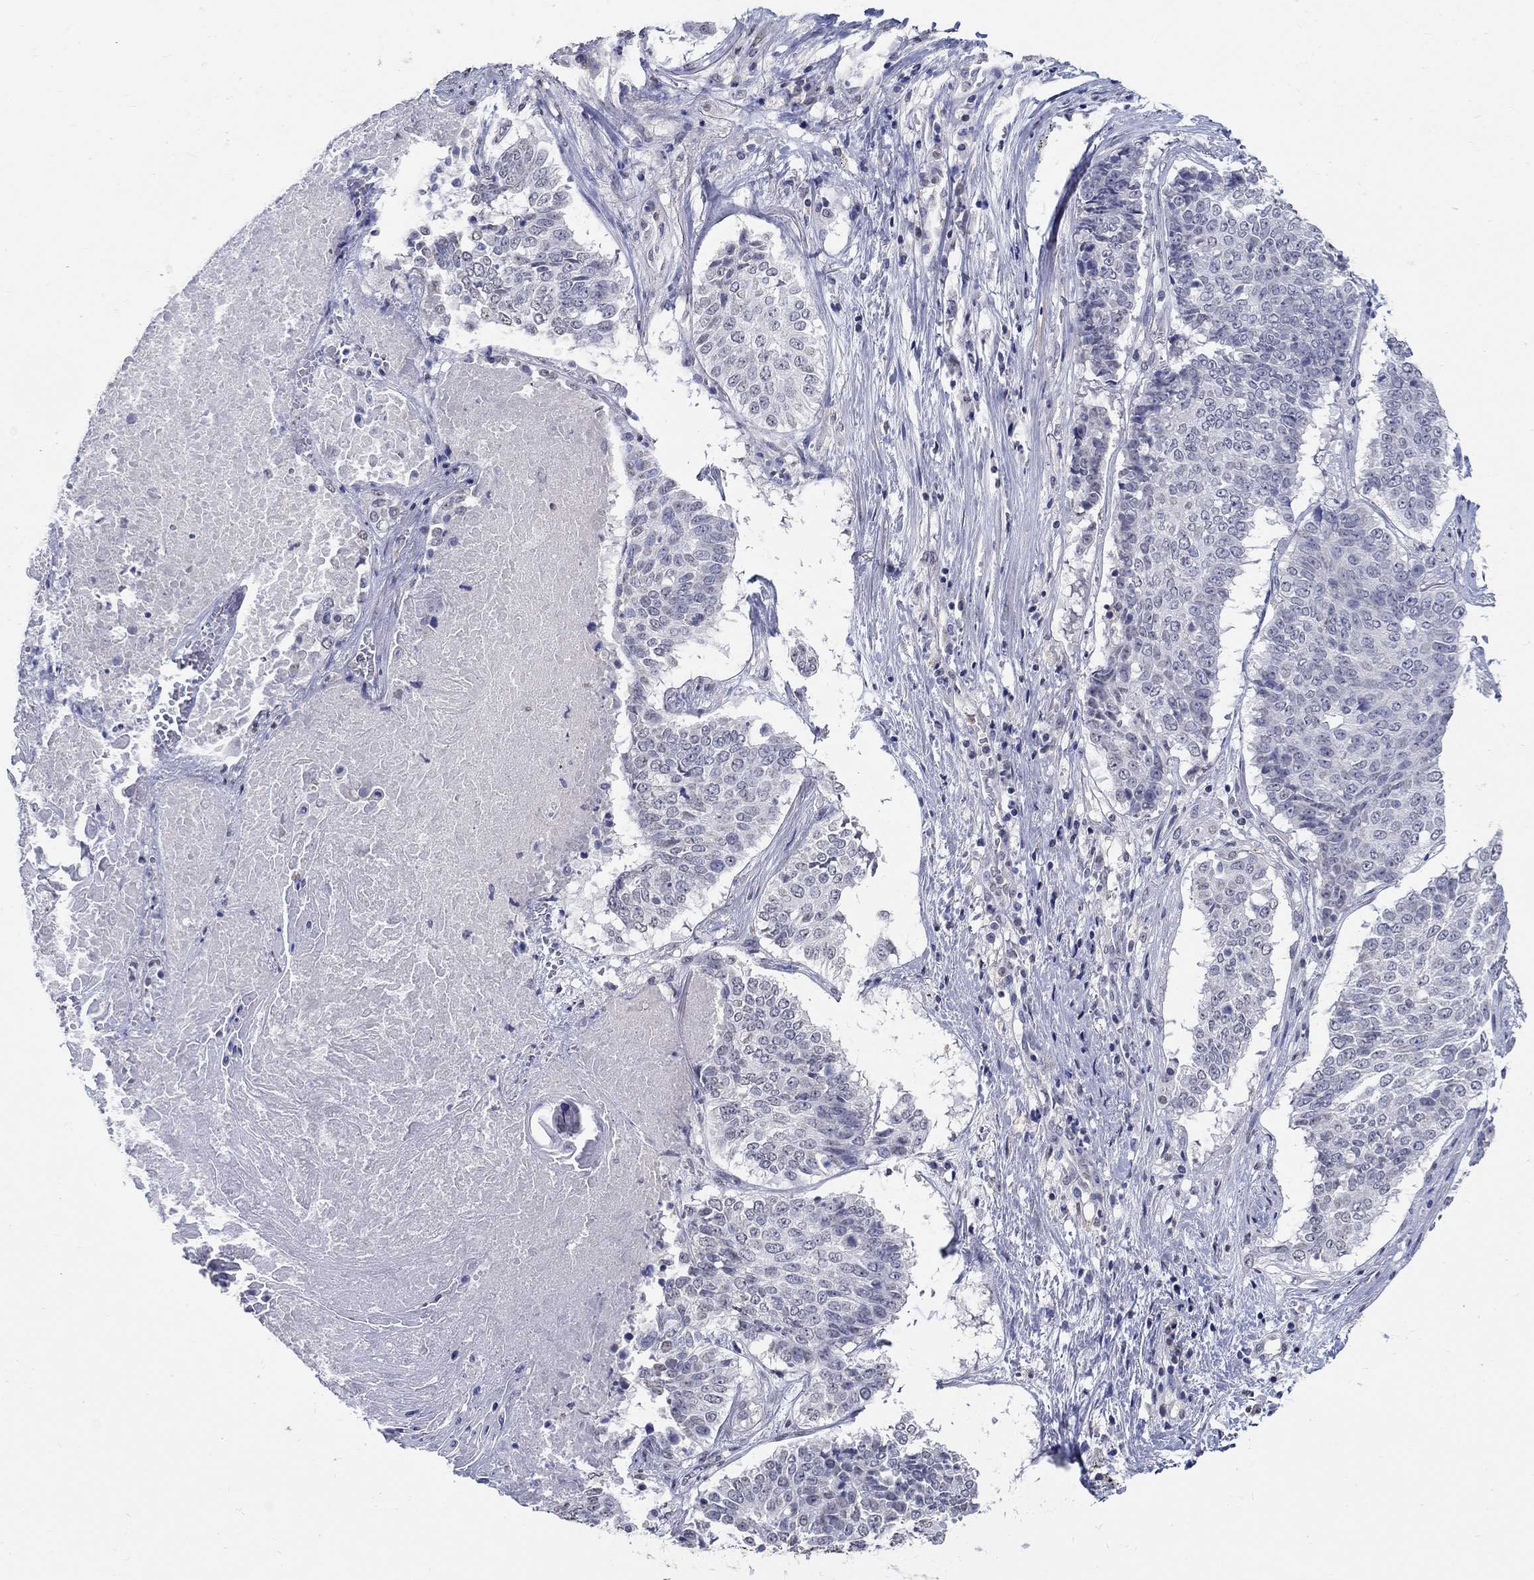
{"staining": {"intensity": "negative", "quantity": "none", "location": "none"}, "tissue": "lung cancer", "cell_type": "Tumor cells", "image_type": "cancer", "snomed": [{"axis": "morphology", "description": "Squamous cell carcinoma, NOS"}, {"axis": "topography", "description": "Lung"}], "caption": "Tumor cells are negative for protein expression in human squamous cell carcinoma (lung).", "gene": "PDE1B", "patient": {"sex": "male", "age": 64}}